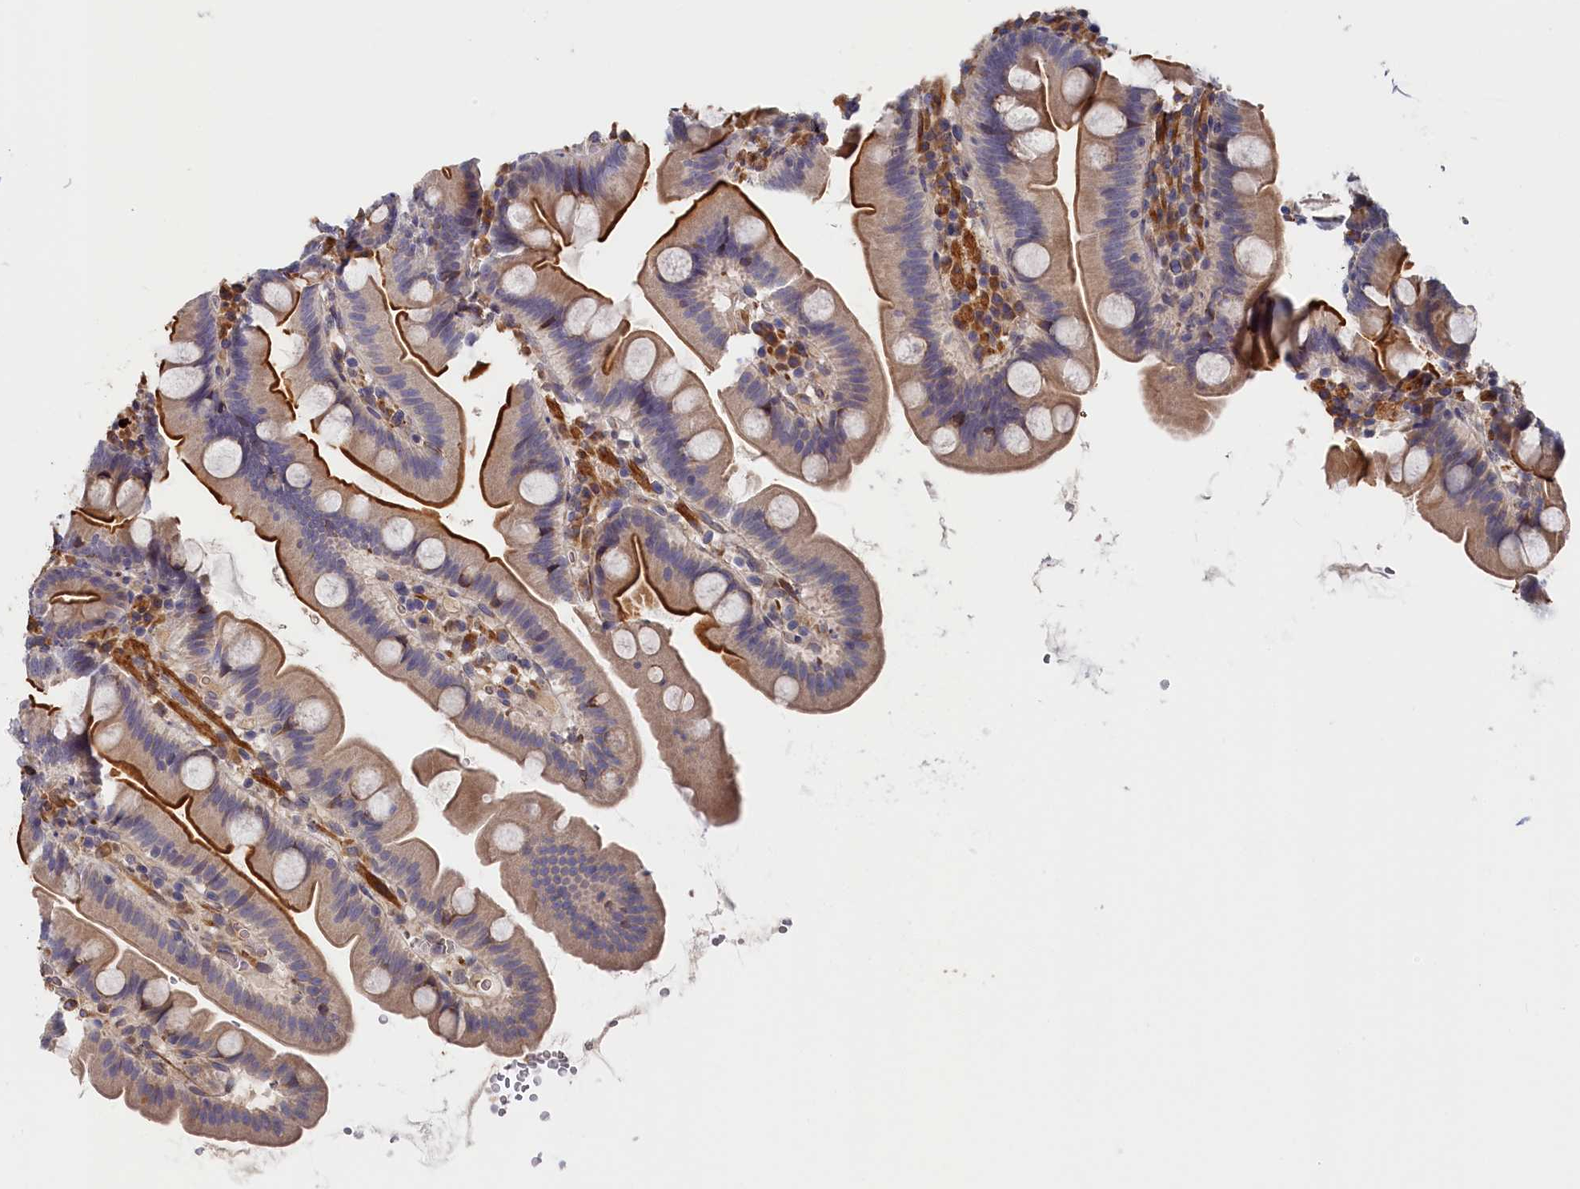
{"staining": {"intensity": "moderate", "quantity": ">75%", "location": "cytoplasmic/membranous"}, "tissue": "small intestine", "cell_type": "Glandular cells", "image_type": "normal", "snomed": [{"axis": "morphology", "description": "Normal tissue, NOS"}, {"axis": "topography", "description": "Small intestine"}], "caption": "Moderate cytoplasmic/membranous positivity is appreciated in approximately >75% of glandular cells in benign small intestine.", "gene": "CYB5D2", "patient": {"sex": "female", "age": 68}}